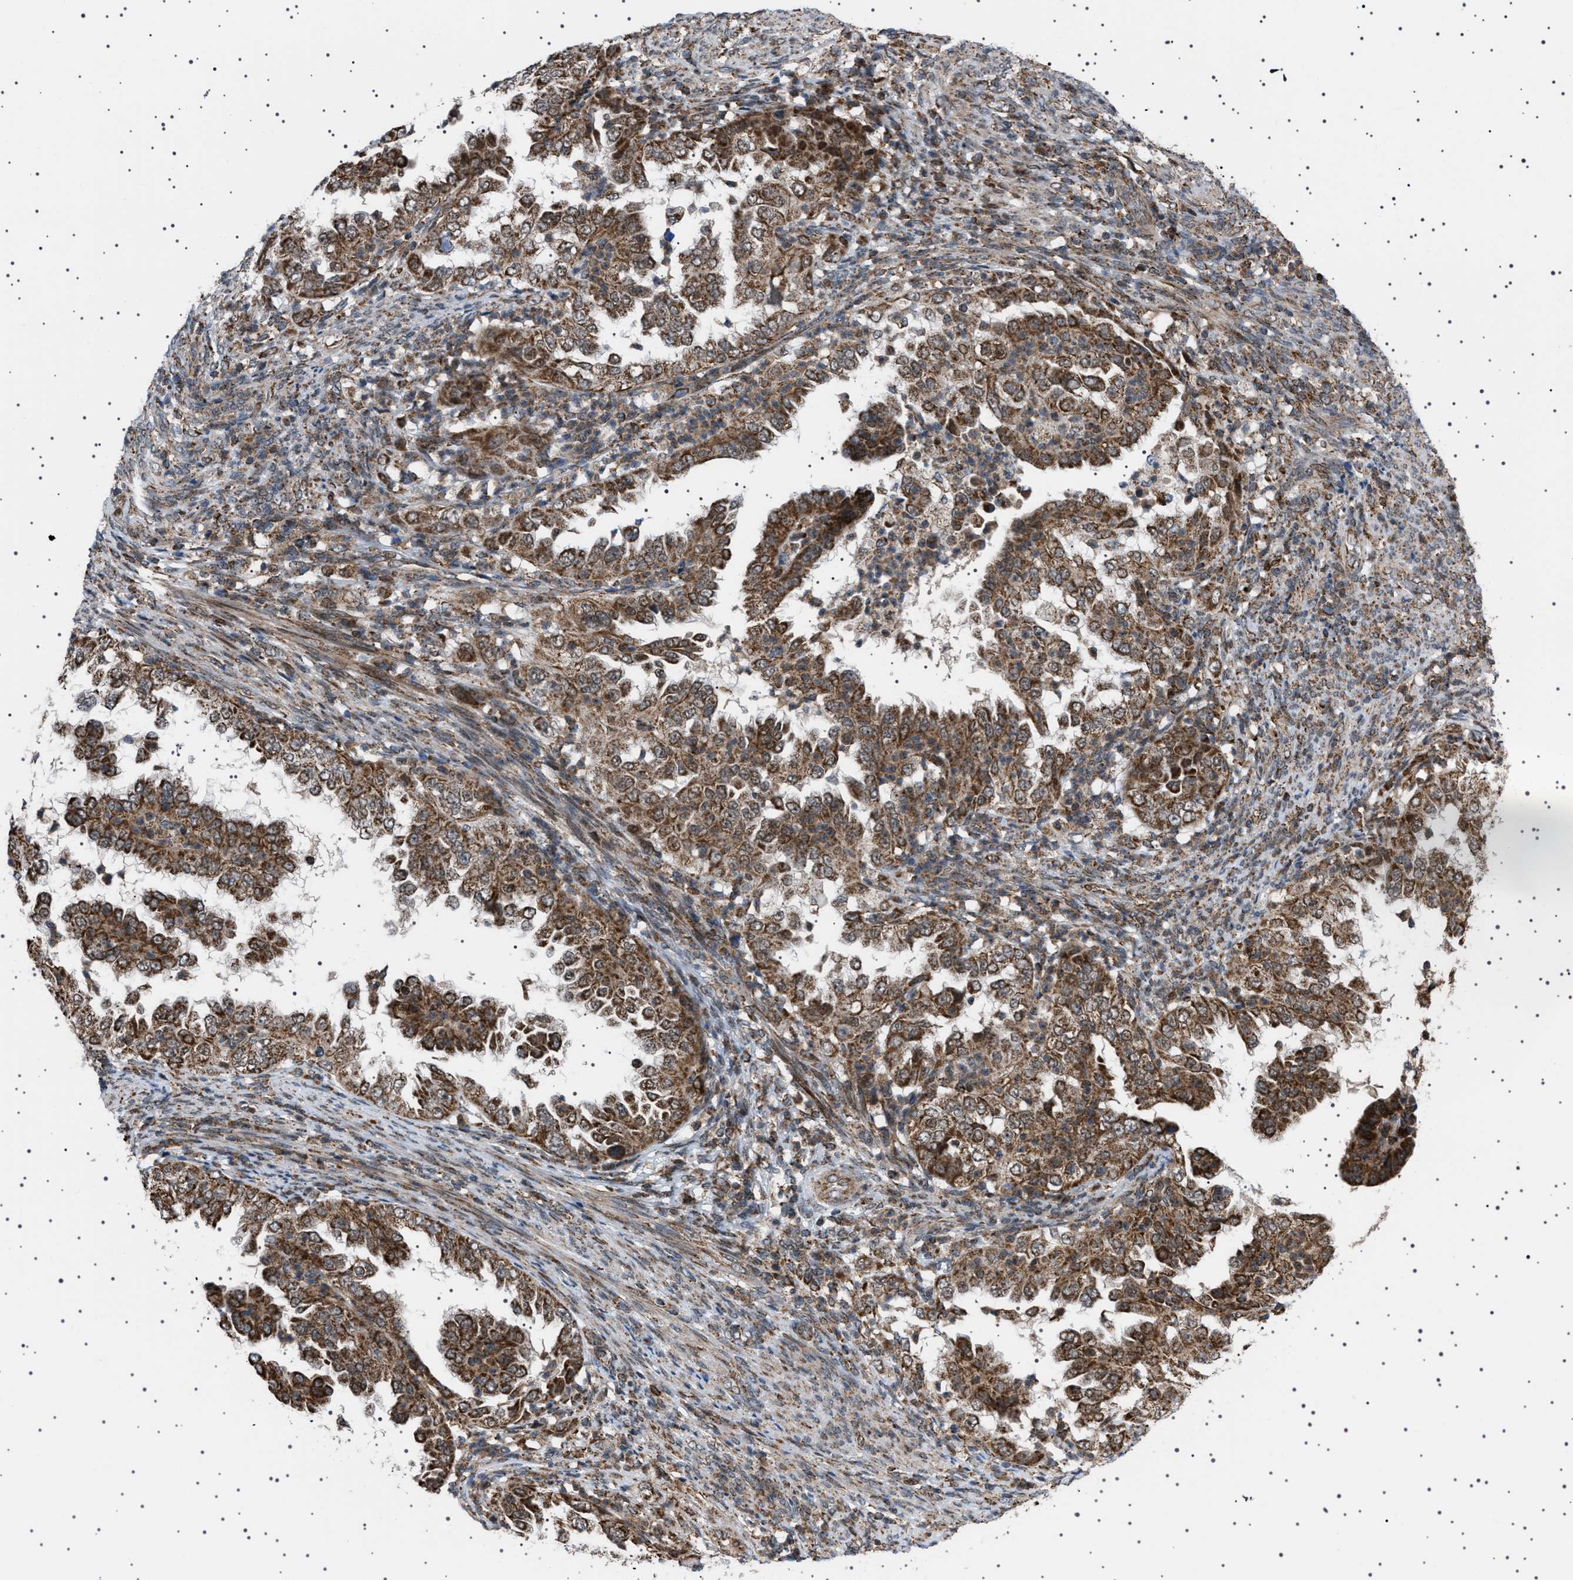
{"staining": {"intensity": "strong", "quantity": ">75%", "location": "cytoplasmic/membranous"}, "tissue": "endometrial cancer", "cell_type": "Tumor cells", "image_type": "cancer", "snomed": [{"axis": "morphology", "description": "Adenocarcinoma, NOS"}, {"axis": "topography", "description": "Endometrium"}], "caption": "Tumor cells reveal strong cytoplasmic/membranous staining in about >75% of cells in endometrial adenocarcinoma. (brown staining indicates protein expression, while blue staining denotes nuclei).", "gene": "MELK", "patient": {"sex": "female", "age": 85}}